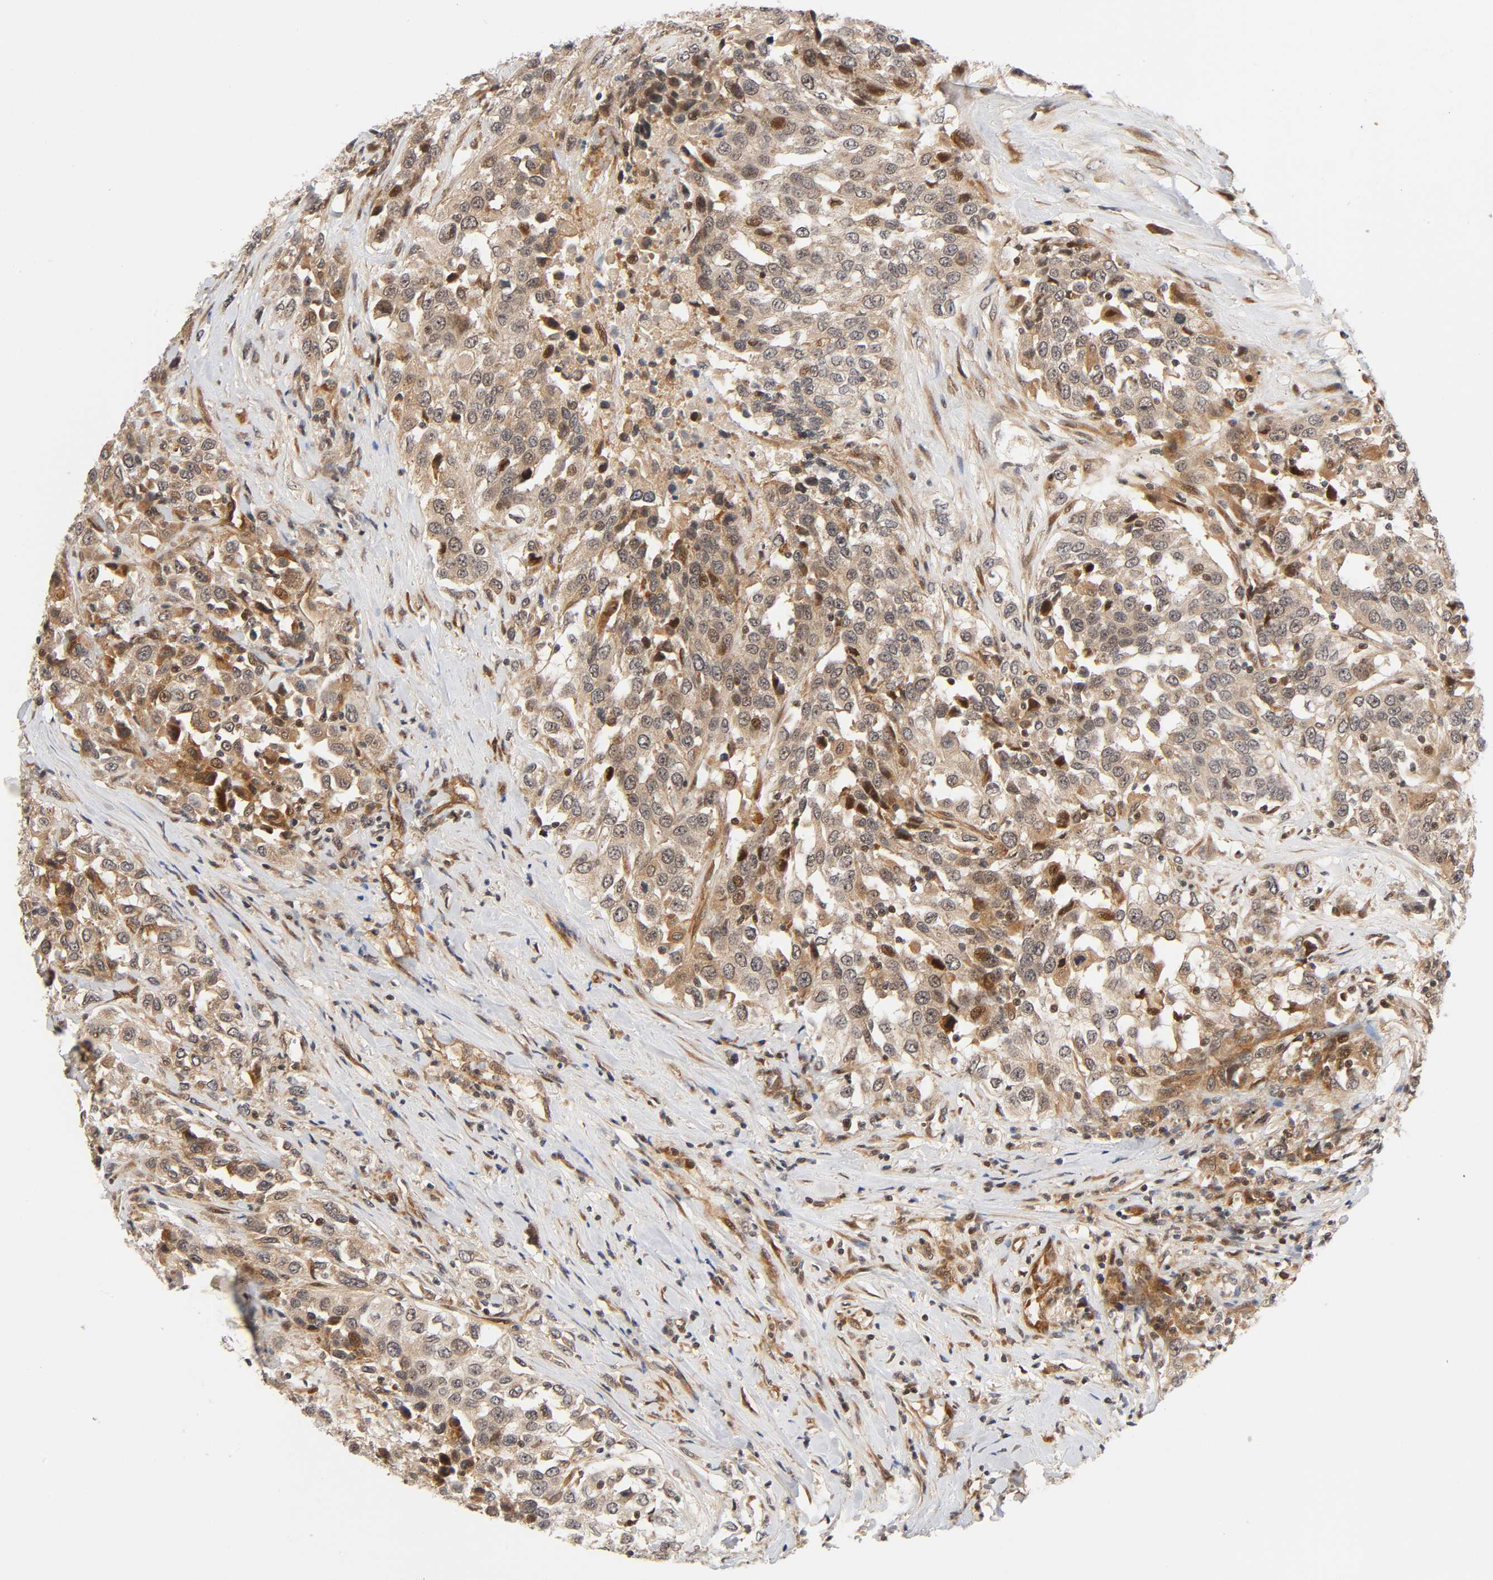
{"staining": {"intensity": "moderate", "quantity": ">75%", "location": "cytoplasmic/membranous,nuclear"}, "tissue": "urothelial cancer", "cell_type": "Tumor cells", "image_type": "cancer", "snomed": [{"axis": "morphology", "description": "Urothelial carcinoma, High grade"}, {"axis": "topography", "description": "Urinary bladder"}], "caption": "A brown stain labels moderate cytoplasmic/membranous and nuclear staining of a protein in human urothelial carcinoma (high-grade) tumor cells.", "gene": "IQCJ-SCHIP1", "patient": {"sex": "female", "age": 80}}